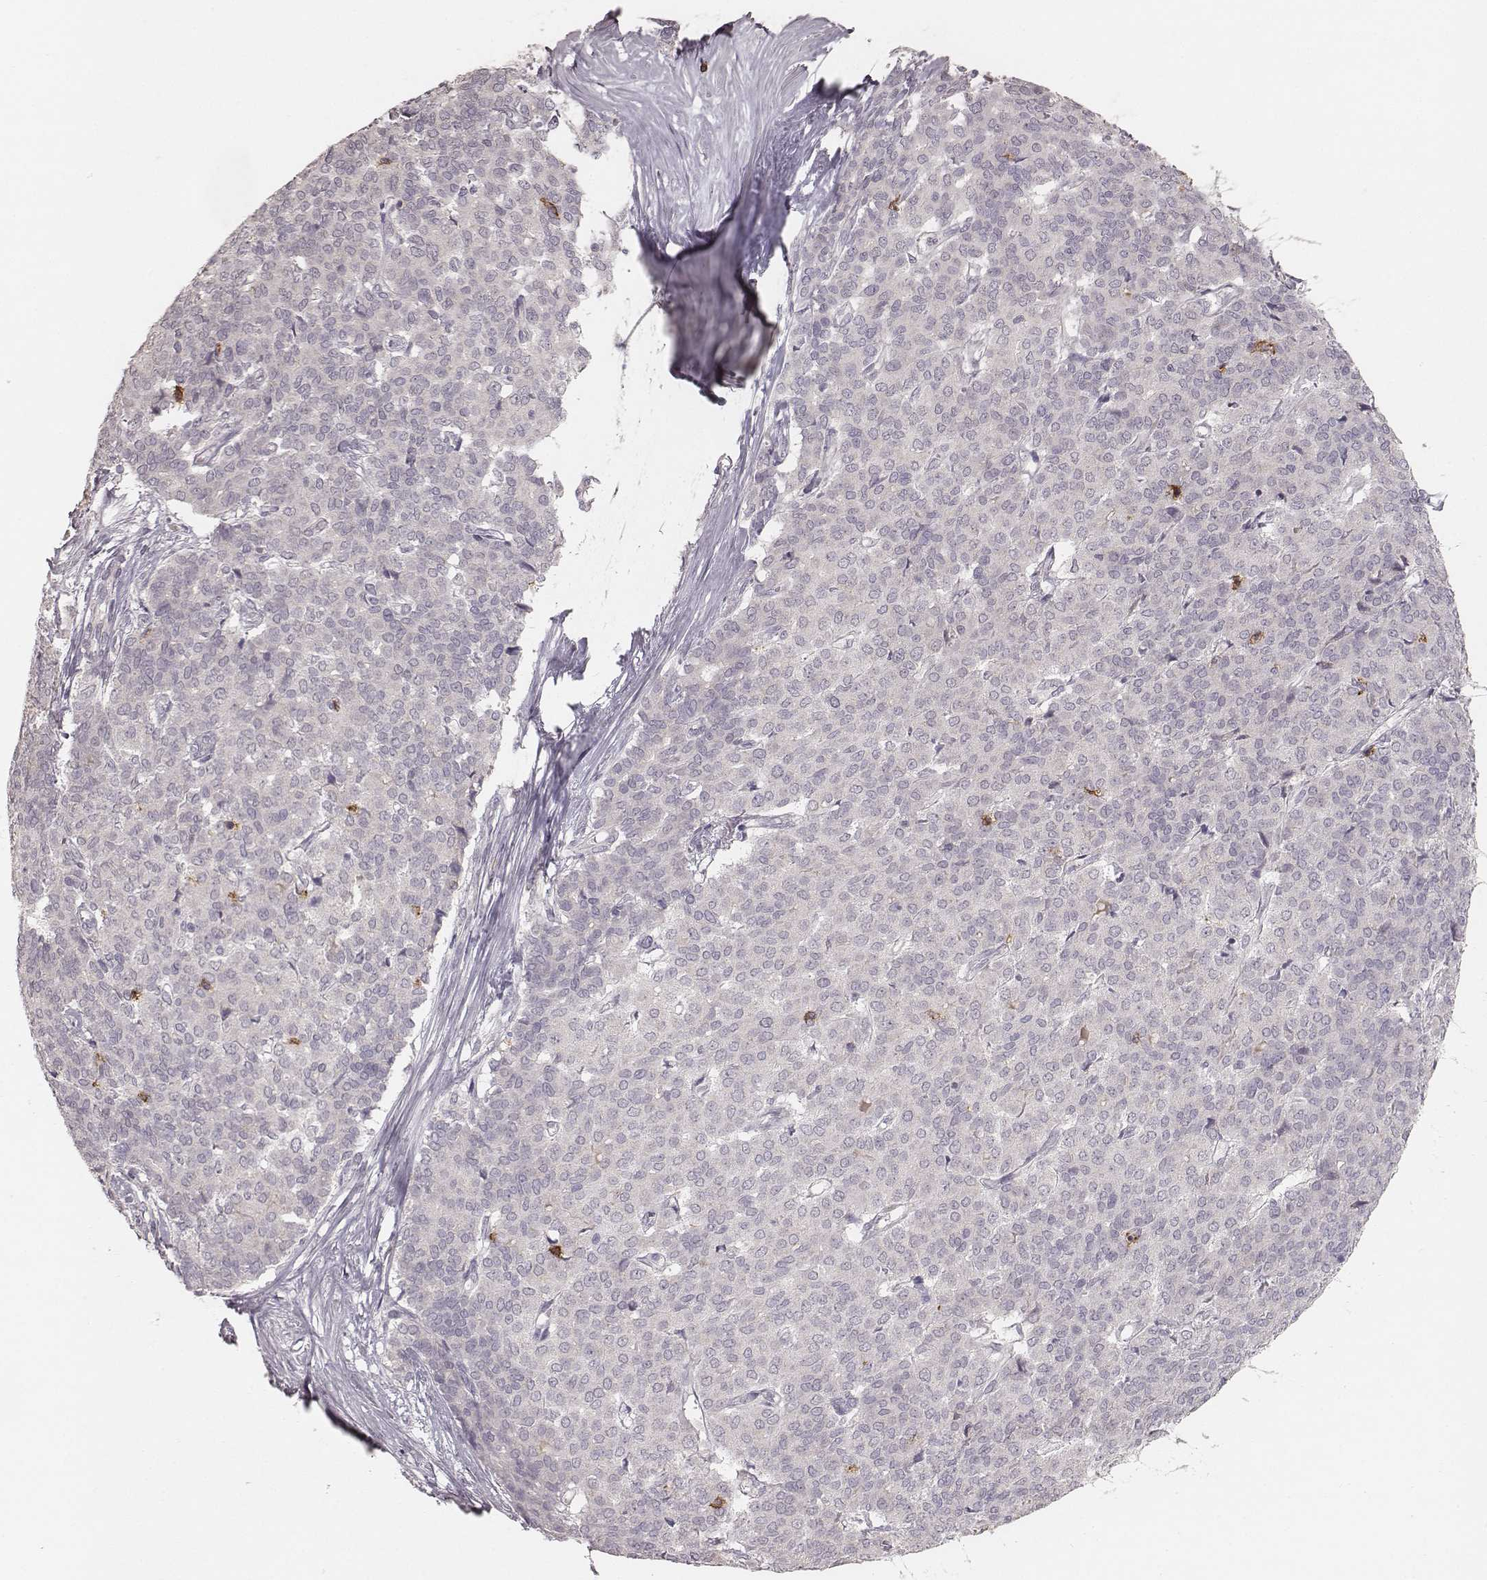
{"staining": {"intensity": "negative", "quantity": "none", "location": "none"}, "tissue": "liver cancer", "cell_type": "Tumor cells", "image_type": "cancer", "snomed": [{"axis": "morphology", "description": "Cholangiocarcinoma"}, {"axis": "topography", "description": "Liver"}], "caption": "Tumor cells are negative for brown protein staining in cholangiocarcinoma (liver). (DAB (3,3'-diaminobenzidine) immunohistochemistry with hematoxylin counter stain).", "gene": "CD8A", "patient": {"sex": "female", "age": 47}}